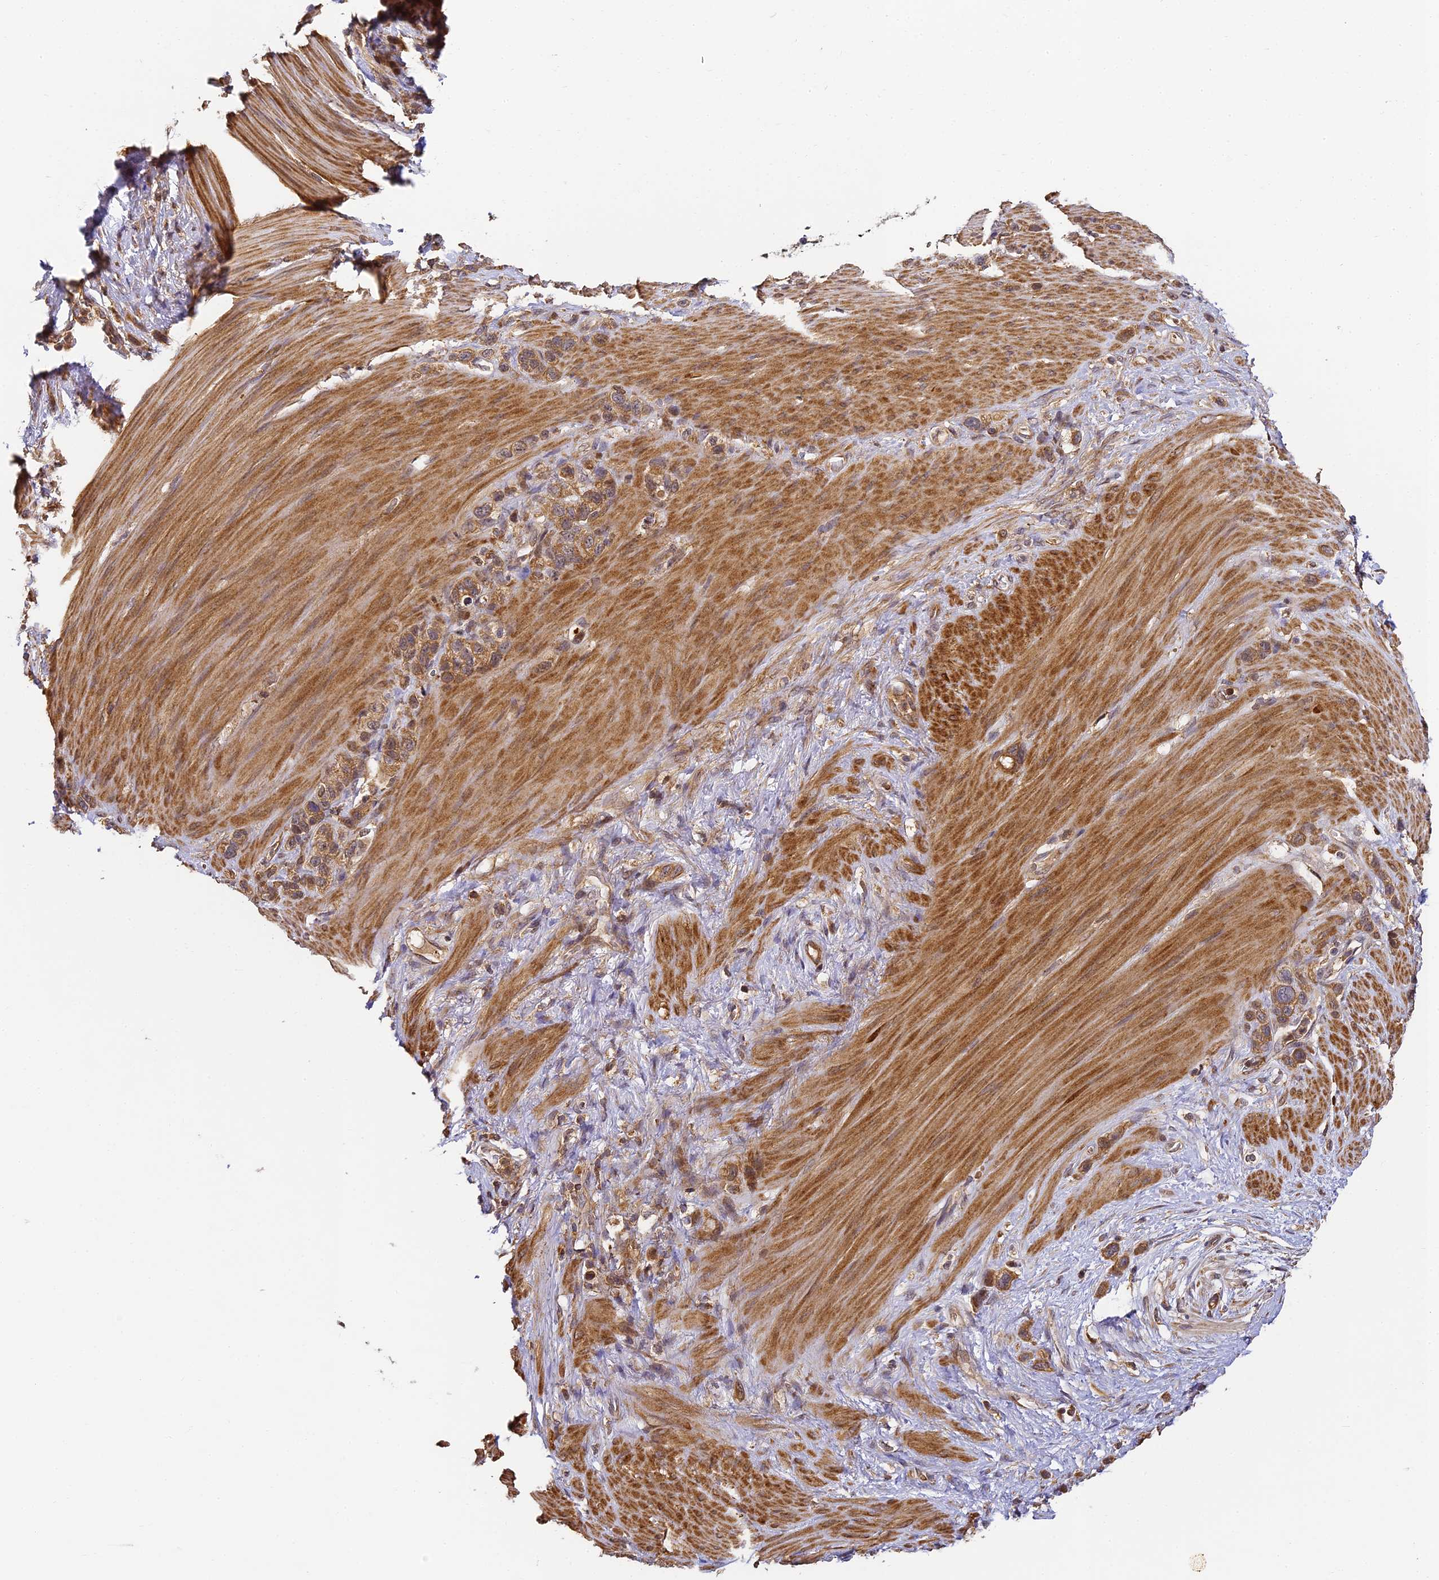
{"staining": {"intensity": "moderate", "quantity": ">75%", "location": "cytoplasmic/membranous,nuclear"}, "tissue": "stomach cancer", "cell_type": "Tumor cells", "image_type": "cancer", "snomed": [{"axis": "morphology", "description": "Adenocarcinoma, NOS"}, {"axis": "morphology", "description": "Adenocarcinoma, High grade"}, {"axis": "topography", "description": "Stomach, upper"}, {"axis": "topography", "description": "Stomach, lower"}], "caption": "Adenocarcinoma (stomach) tissue reveals moderate cytoplasmic/membranous and nuclear positivity in approximately >75% of tumor cells, visualized by immunohistochemistry.", "gene": "ZNF443", "patient": {"sex": "female", "age": 65}}